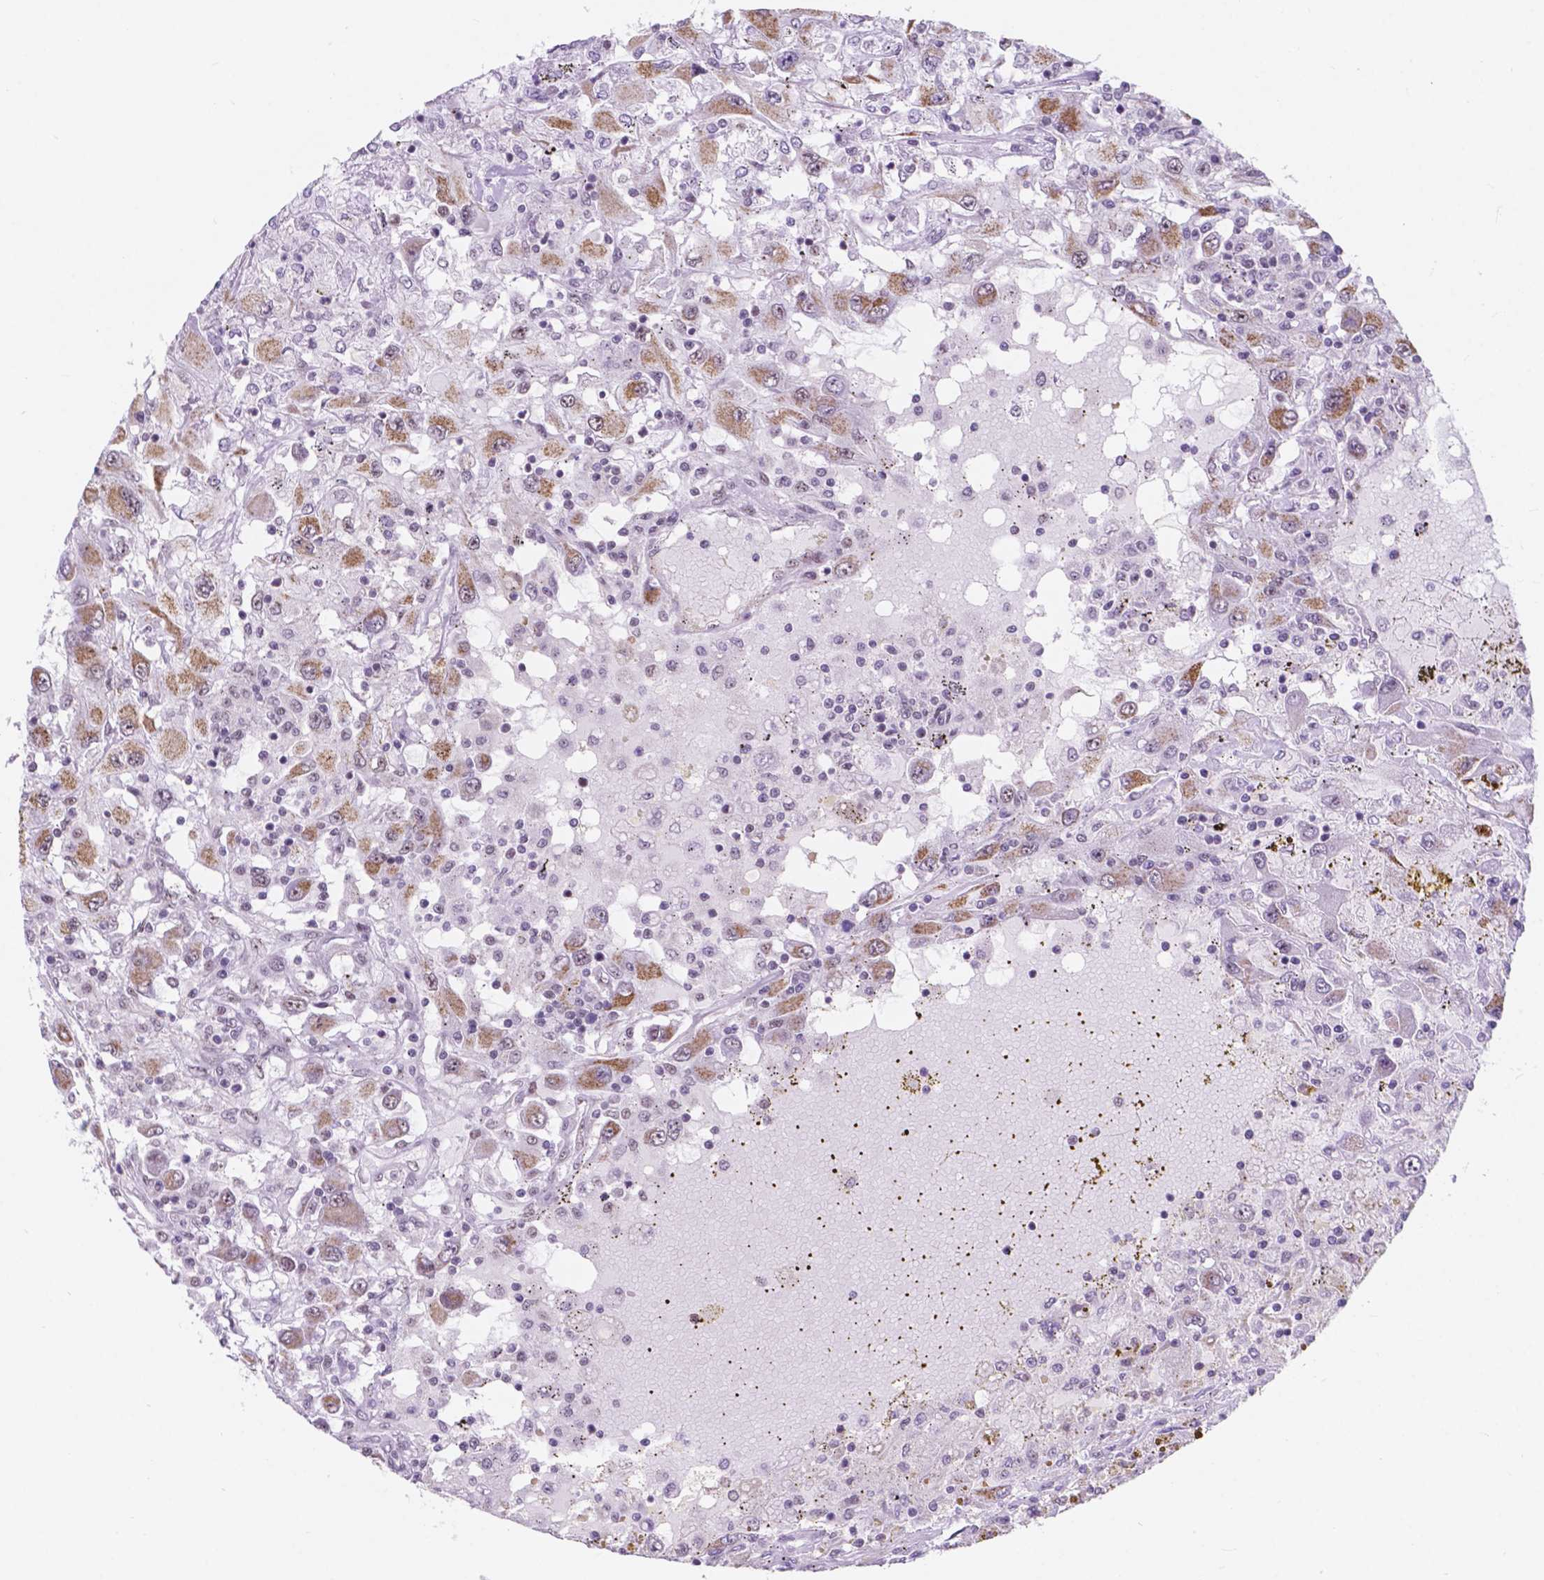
{"staining": {"intensity": "moderate", "quantity": "25%-75%", "location": "cytoplasmic/membranous"}, "tissue": "renal cancer", "cell_type": "Tumor cells", "image_type": "cancer", "snomed": [{"axis": "morphology", "description": "Adenocarcinoma, NOS"}, {"axis": "topography", "description": "Kidney"}], "caption": "Immunohistochemistry of renal cancer (adenocarcinoma) shows medium levels of moderate cytoplasmic/membranous positivity in approximately 25%-75% of tumor cells.", "gene": "BCAS2", "patient": {"sex": "female", "age": 67}}